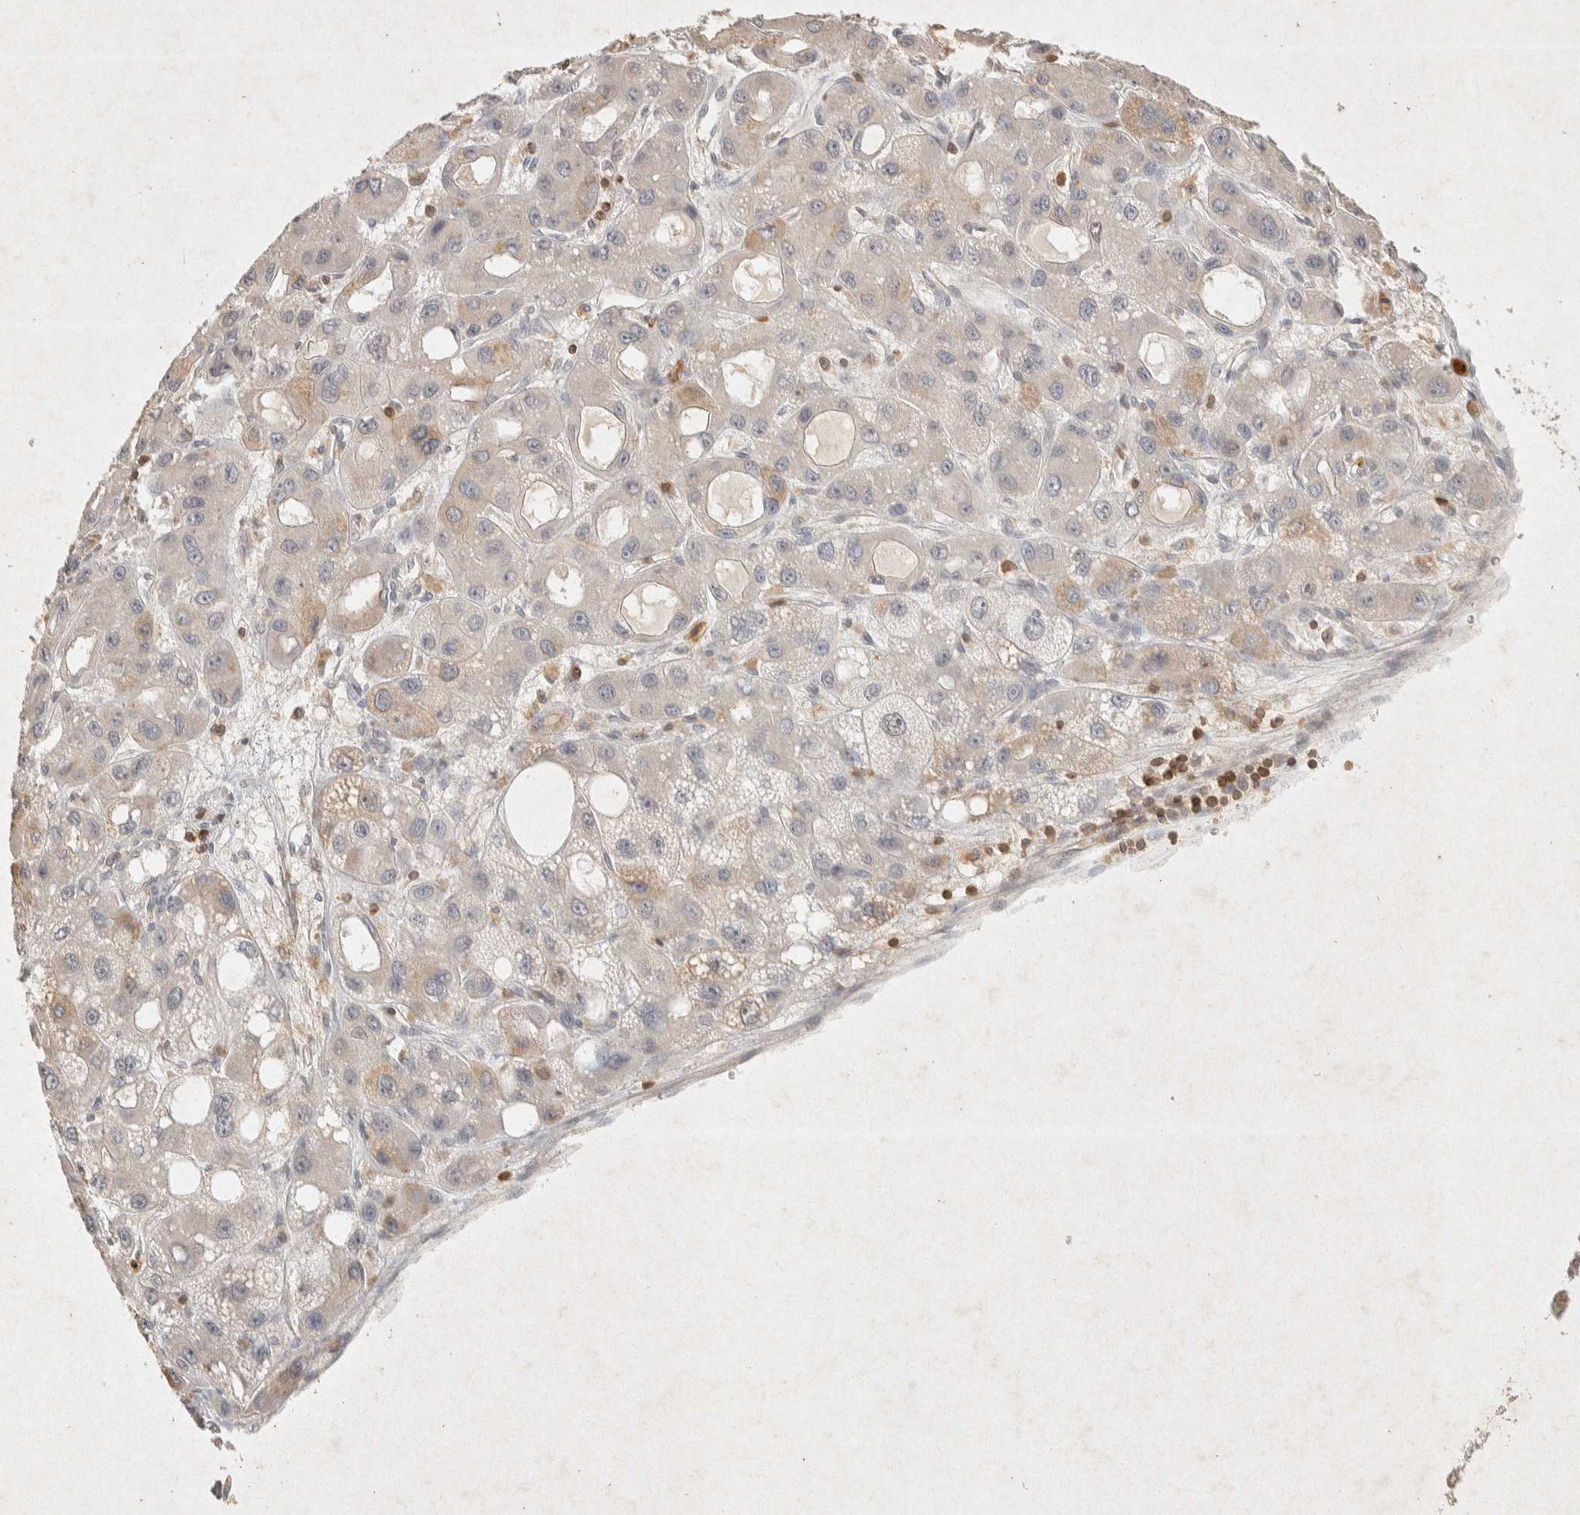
{"staining": {"intensity": "weak", "quantity": "<25%", "location": "cytoplasmic/membranous"}, "tissue": "liver cancer", "cell_type": "Tumor cells", "image_type": "cancer", "snomed": [{"axis": "morphology", "description": "Carcinoma, Hepatocellular, NOS"}, {"axis": "topography", "description": "Liver"}], "caption": "High magnification brightfield microscopy of liver cancer stained with DAB (brown) and counterstained with hematoxylin (blue): tumor cells show no significant positivity.", "gene": "RAC2", "patient": {"sex": "male", "age": 55}}